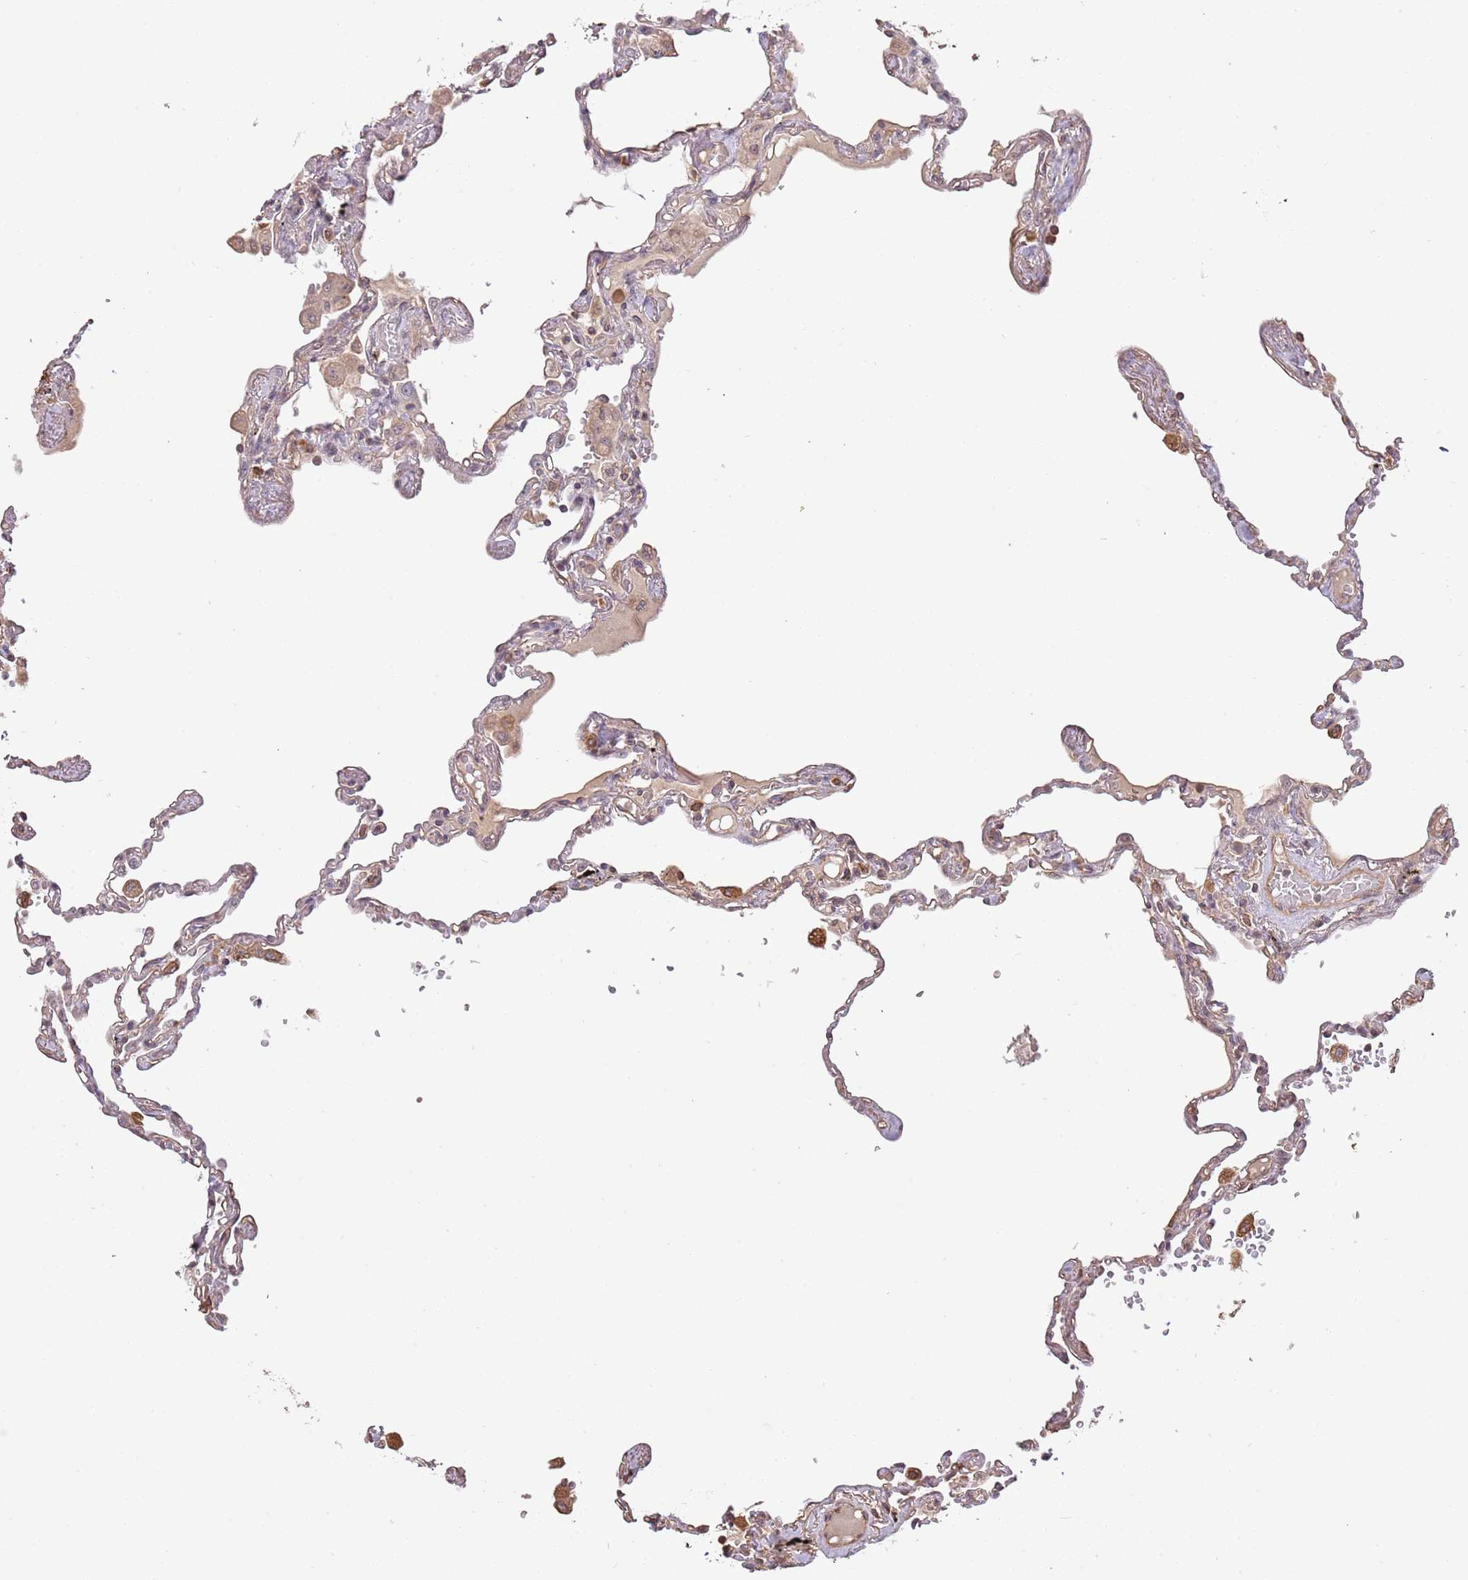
{"staining": {"intensity": "weak", "quantity": "<25%", "location": "cytoplasmic/membranous"}, "tissue": "lung", "cell_type": "Alveolar cells", "image_type": "normal", "snomed": [{"axis": "morphology", "description": "Normal tissue, NOS"}, {"axis": "topography", "description": "Lung"}], "caption": "The image displays no staining of alveolar cells in benign lung.", "gene": "SURF2", "patient": {"sex": "female", "age": 67}}